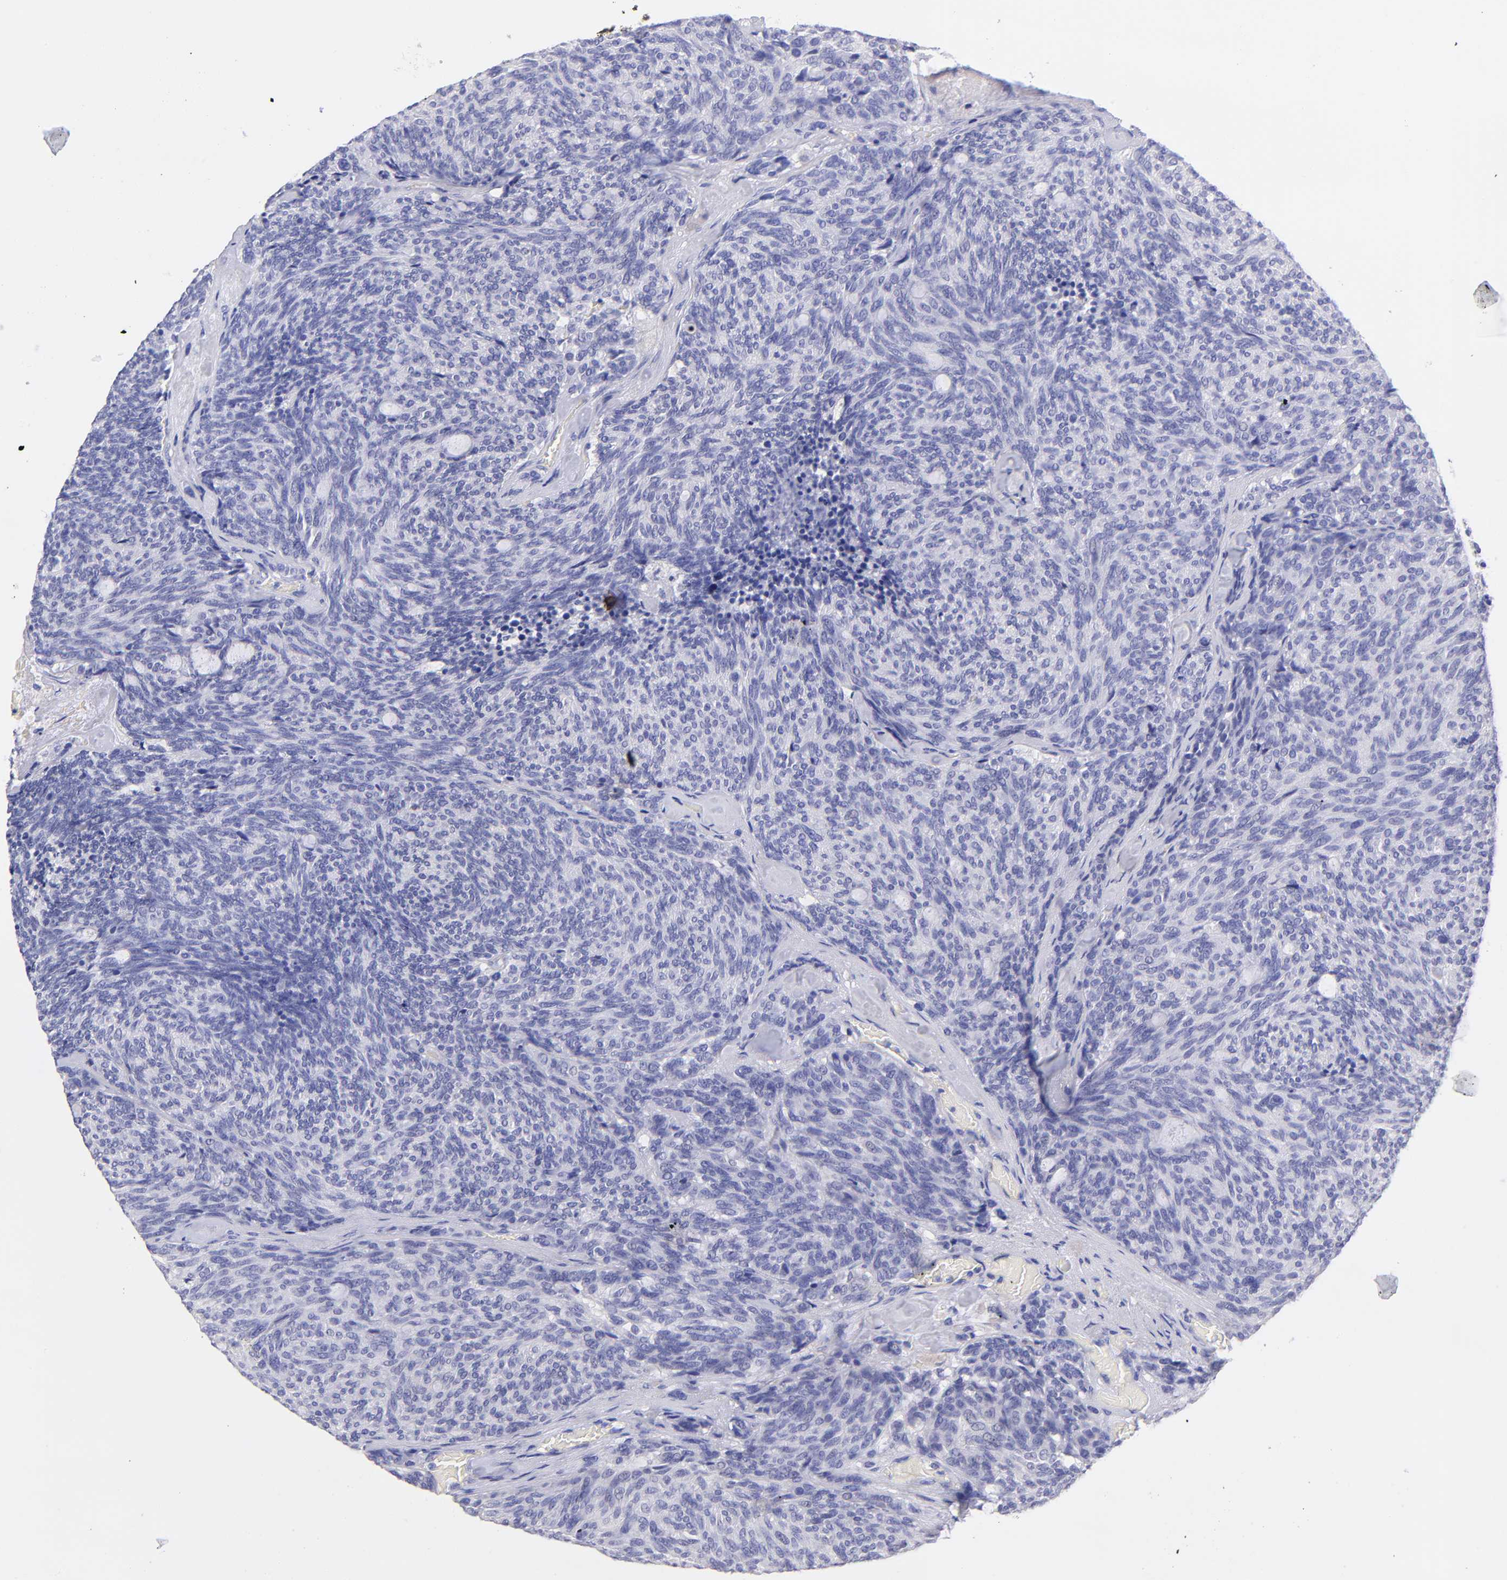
{"staining": {"intensity": "negative", "quantity": "none", "location": "none"}, "tissue": "carcinoid", "cell_type": "Tumor cells", "image_type": "cancer", "snomed": [{"axis": "morphology", "description": "Carcinoid, malignant, NOS"}, {"axis": "topography", "description": "Pancreas"}], "caption": "Micrograph shows no significant protein expression in tumor cells of carcinoid. The staining was performed using DAB to visualize the protein expression in brown, while the nuclei were stained in blue with hematoxylin (Magnification: 20x).", "gene": "RAB3B", "patient": {"sex": "female", "age": 54}}